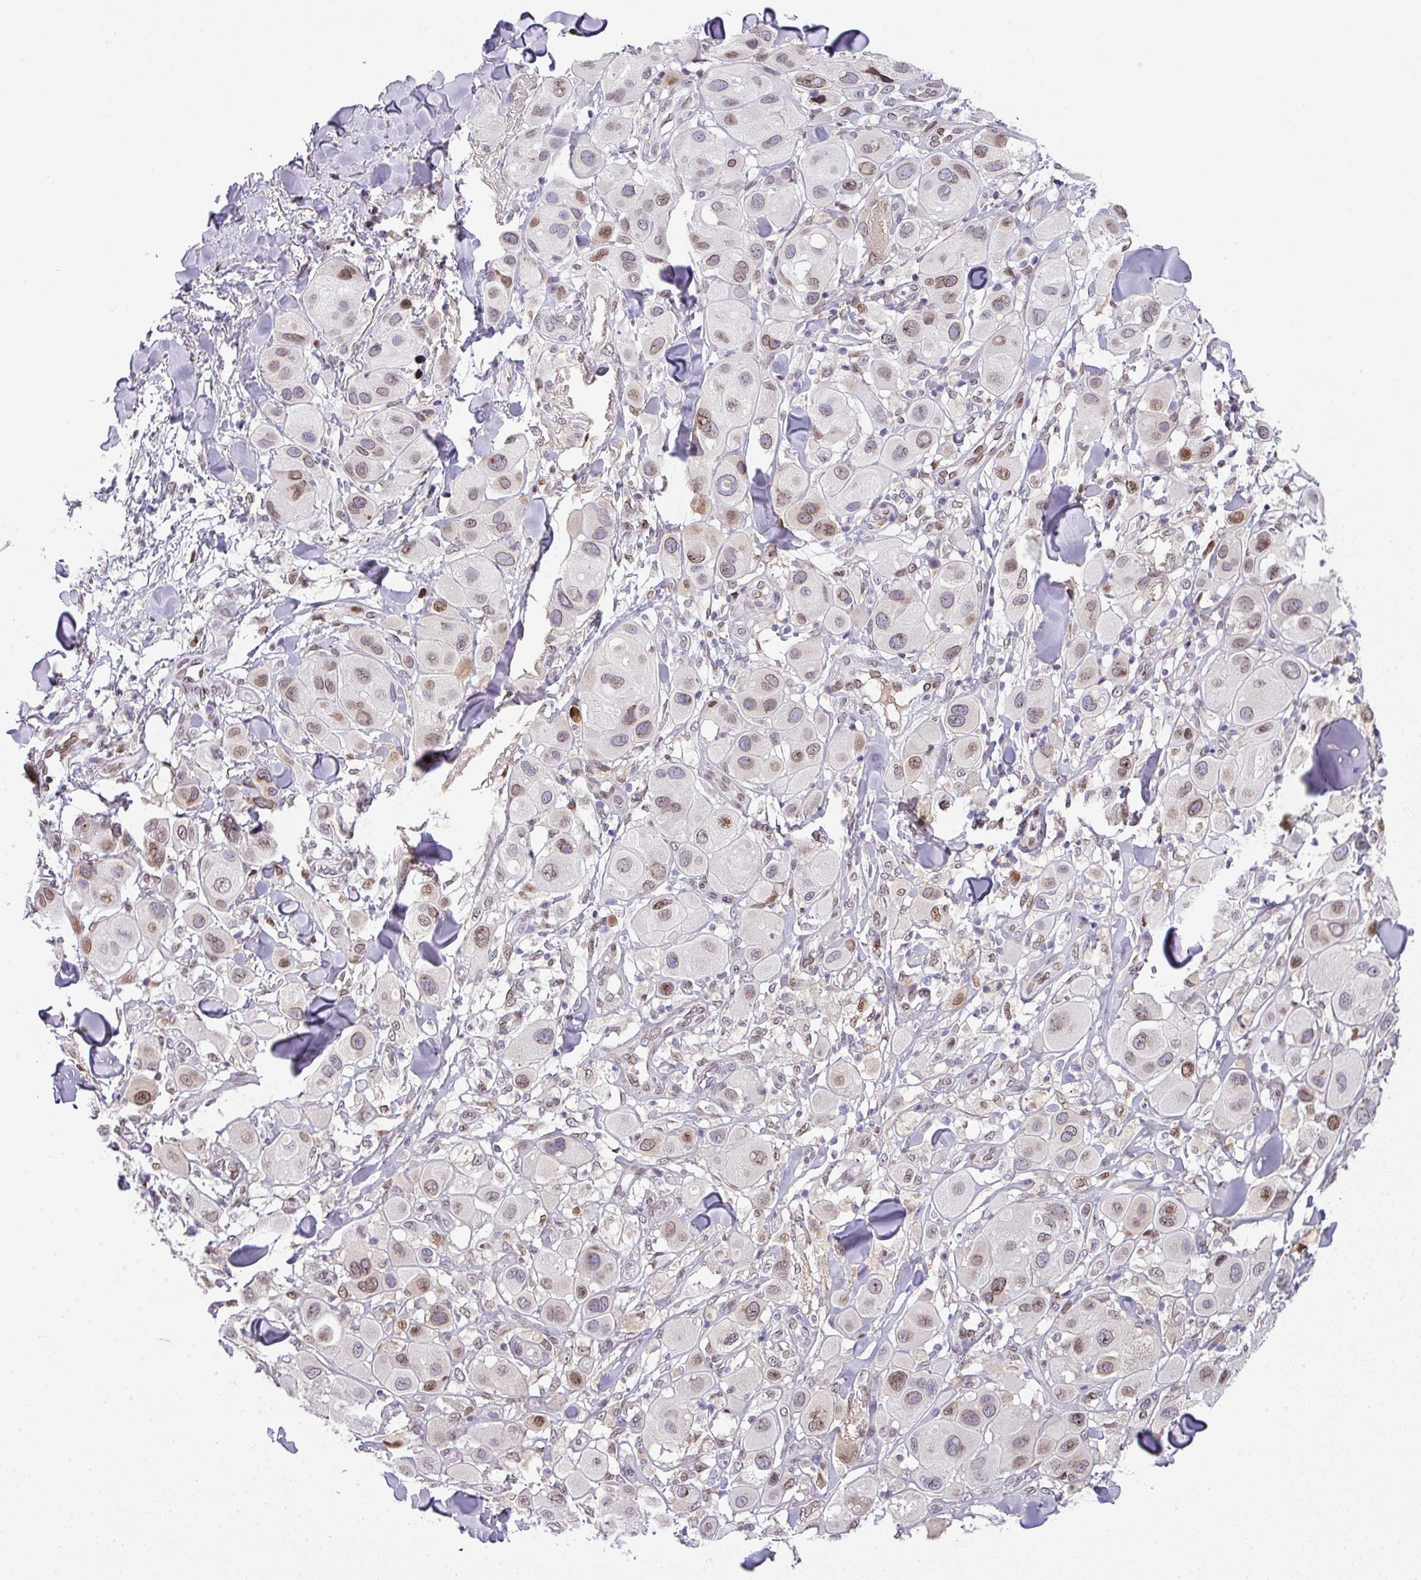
{"staining": {"intensity": "moderate", "quantity": "<25%", "location": "cytoplasmic/membranous,nuclear"}, "tissue": "melanoma", "cell_type": "Tumor cells", "image_type": "cancer", "snomed": [{"axis": "morphology", "description": "Malignant melanoma, Metastatic site"}, {"axis": "topography", "description": "Skin"}], "caption": "This micrograph demonstrates immunohistochemistry staining of human malignant melanoma (metastatic site), with low moderate cytoplasmic/membranous and nuclear positivity in approximately <25% of tumor cells.", "gene": "PLK1", "patient": {"sex": "male", "age": 41}}